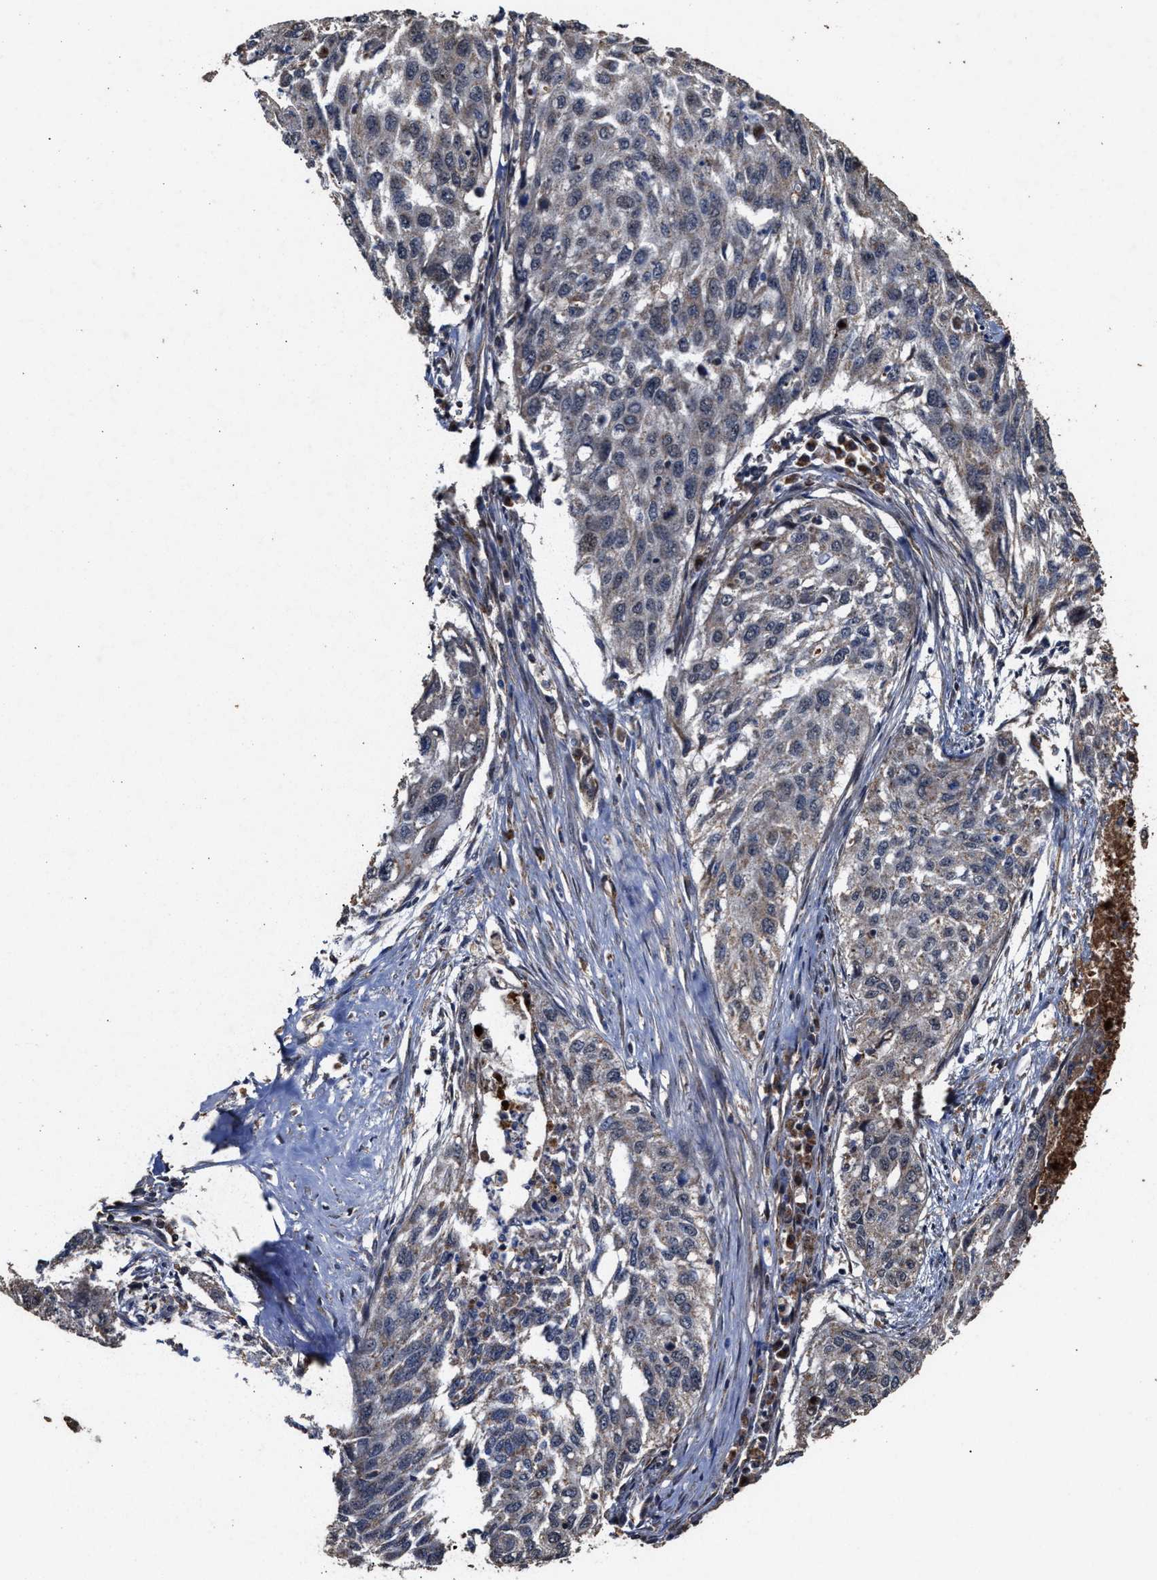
{"staining": {"intensity": "weak", "quantity": "<25%", "location": "cytoplasmic/membranous"}, "tissue": "lung cancer", "cell_type": "Tumor cells", "image_type": "cancer", "snomed": [{"axis": "morphology", "description": "Squamous cell carcinoma, NOS"}, {"axis": "topography", "description": "Lung"}], "caption": "This is an immunohistochemistry (IHC) micrograph of human squamous cell carcinoma (lung). There is no positivity in tumor cells.", "gene": "ZNHIT6", "patient": {"sex": "female", "age": 63}}